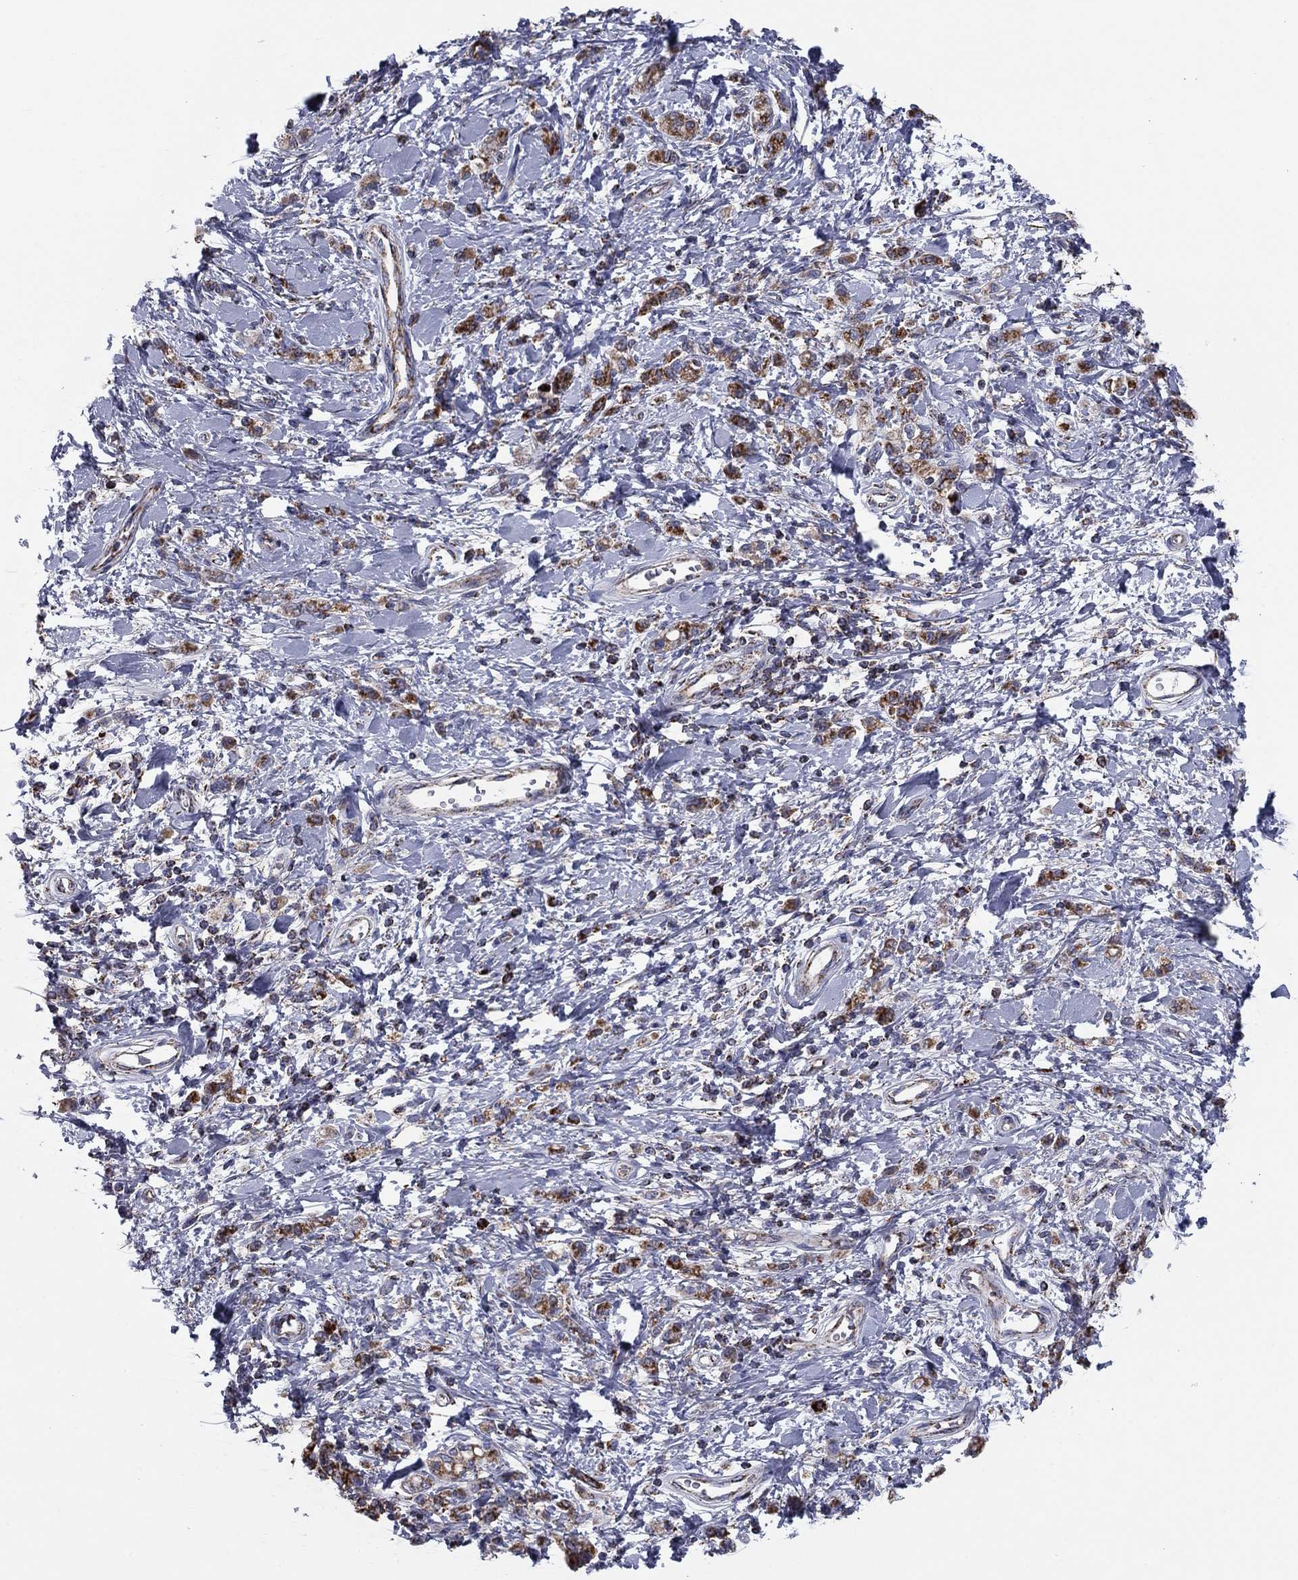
{"staining": {"intensity": "strong", "quantity": ">75%", "location": "cytoplasmic/membranous"}, "tissue": "stomach cancer", "cell_type": "Tumor cells", "image_type": "cancer", "snomed": [{"axis": "morphology", "description": "Adenocarcinoma, NOS"}, {"axis": "topography", "description": "Stomach"}], "caption": "Protein expression analysis of stomach cancer displays strong cytoplasmic/membranous staining in about >75% of tumor cells.", "gene": "NDUFV1", "patient": {"sex": "male", "age": 77}}